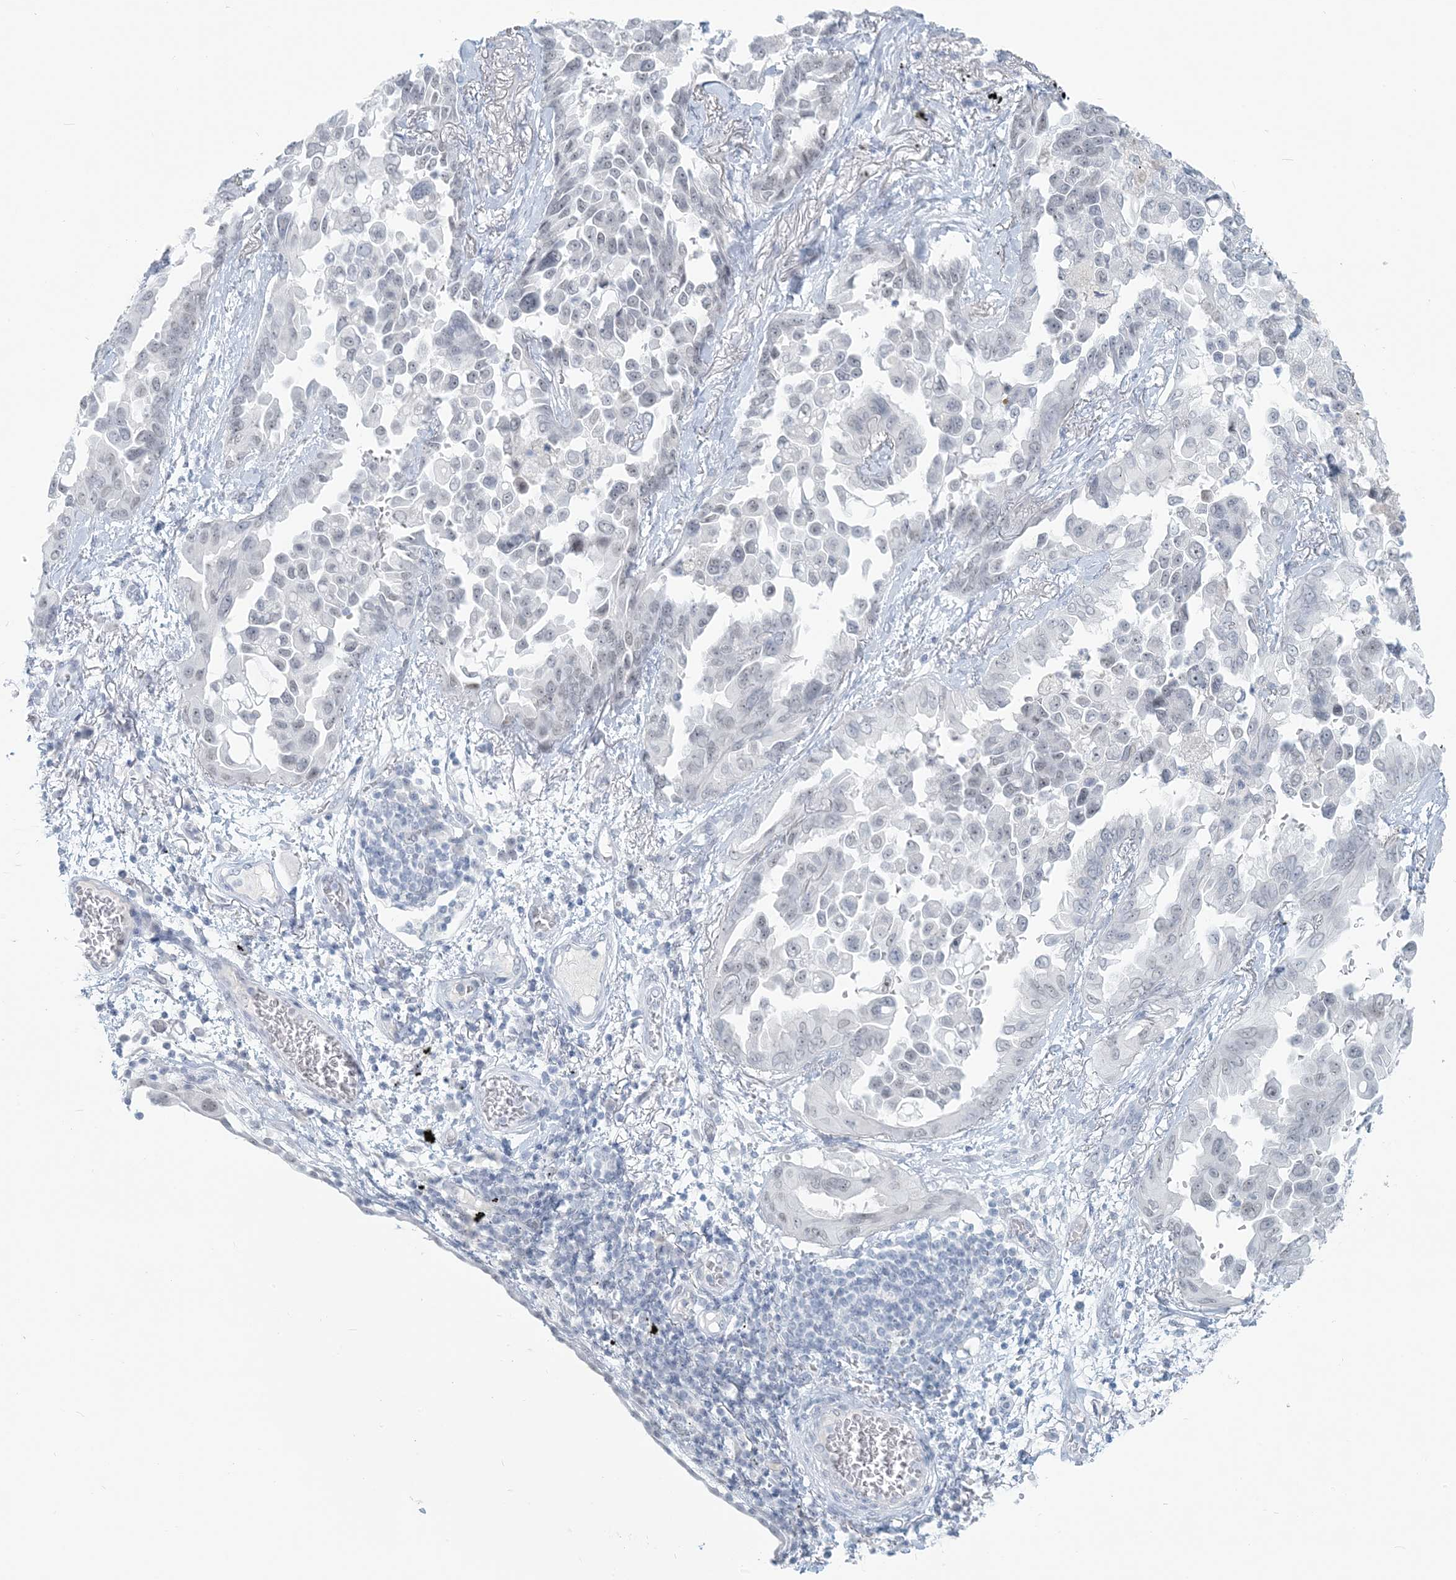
{"staining": {"intensity": "negative", "quantity": "none", "location": "none"}, "tissue": "lung cancer", "cell_type": "Tumor cells", "image_type": "cancer", "snomed": [{"axis": "morphology", "description": "Adenocarcinoma, NOS"}, {"axis": "topography", "description": "Lung"}], "caption": "Tumor cells show no significant protein staining in lung cancer (adenocarcinoma). (Immunohistochemistry (ihc), brightfield microscopy, high magnification).", "gene": "SCML1", "patient": {"sex": "female", "age": 67}}